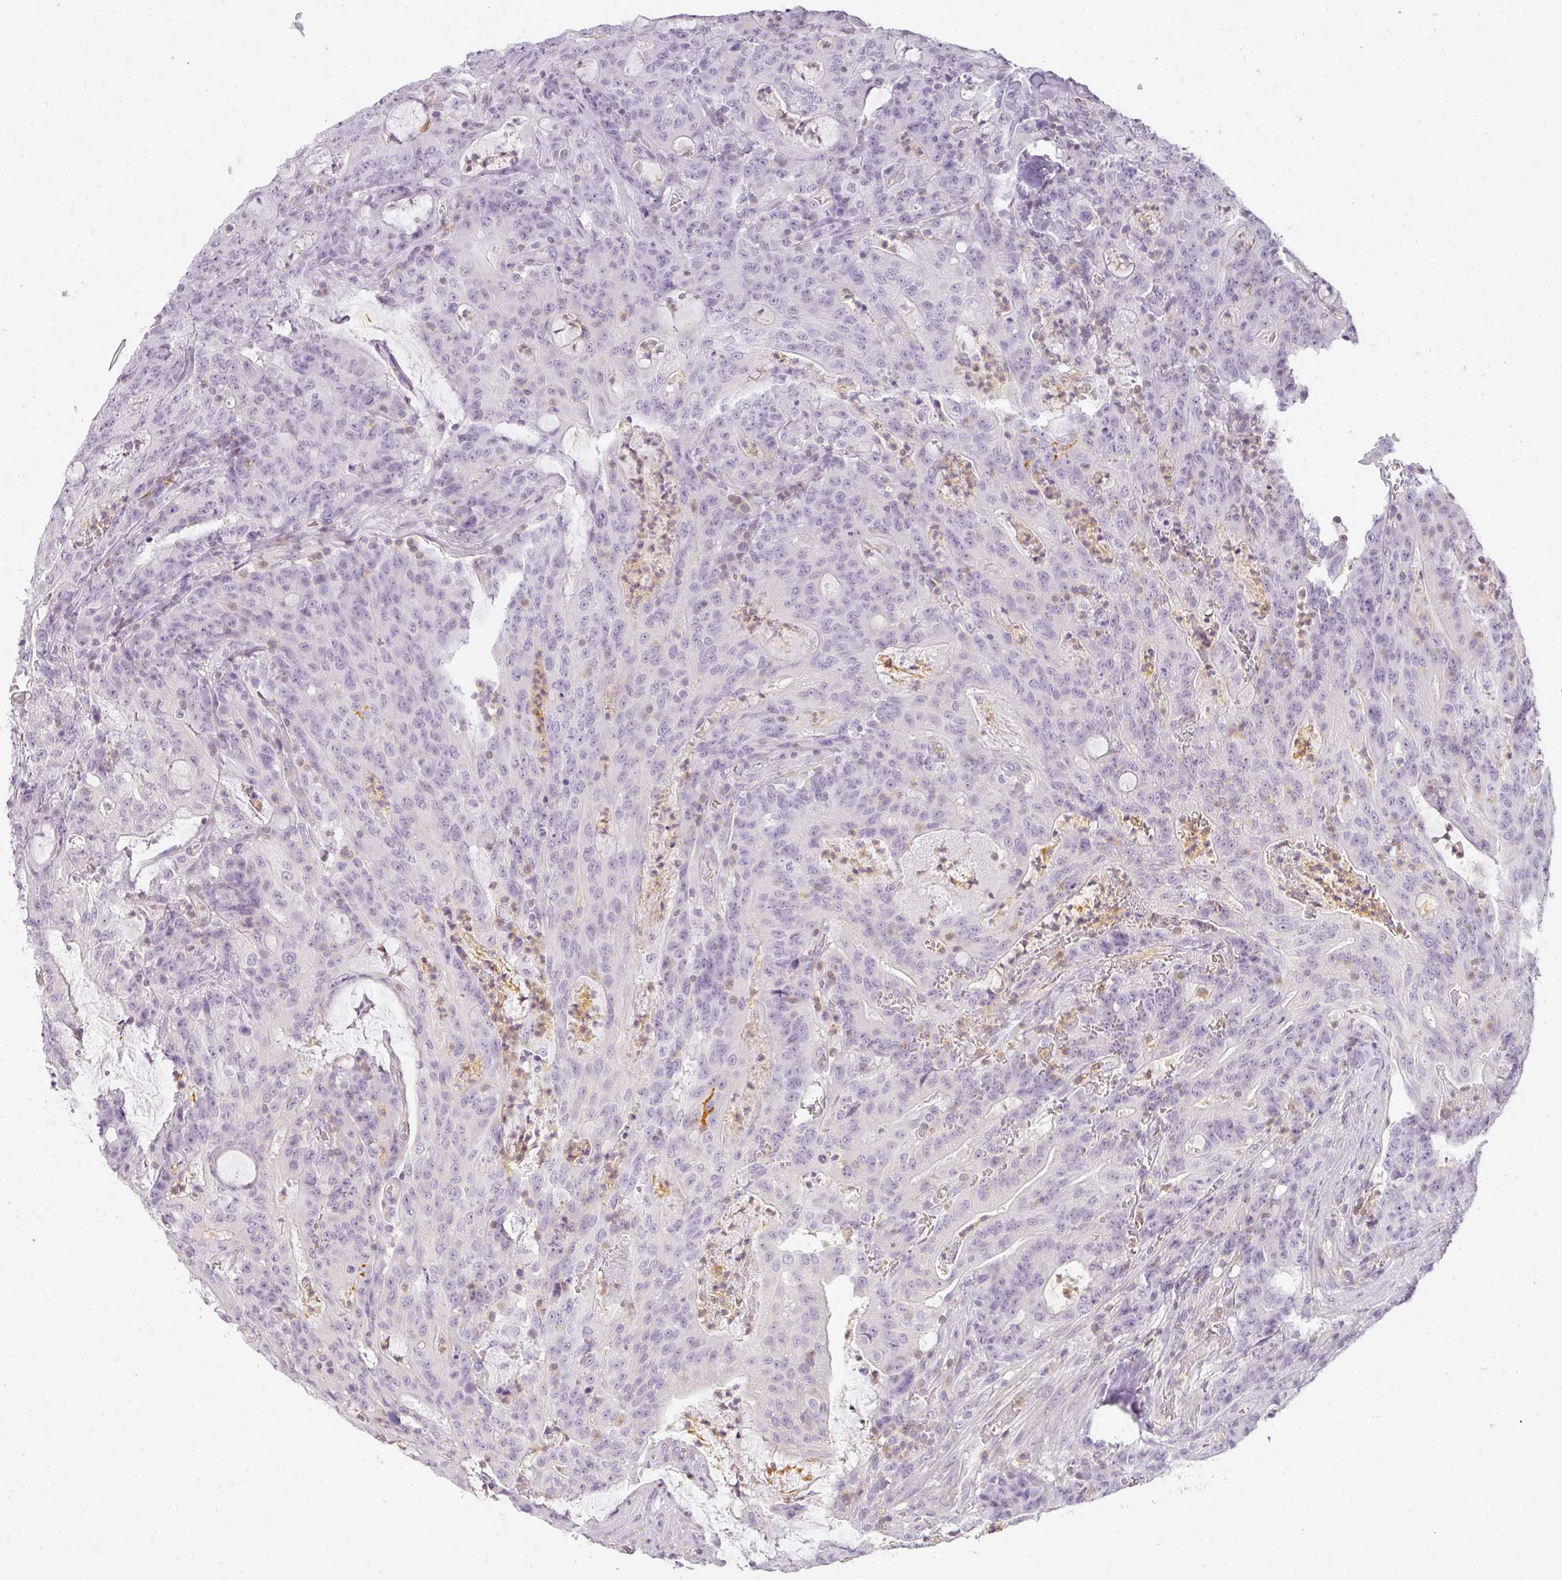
{"staining": {"intensity": "negative", "quantity": "none", "location": "none"}, "tissue": "colorectal cancer", "cell_type": "Tumor cells", "image_type": "cancer", "snomed": [{"axis": "morphology", "description": "Adenocarcinoma, NOS"}, {"axis": "topography", "description": "Colon"}], "caption": "Immunohistochemistry (IHC) photomicrograph of neoplastic tissue: human colorectal adenocarcinoma stained with DAB (3,3'-diaminobenzidine) exhibits no significant protein staining in tumor cells. Brightfield microscopy of IHC stained with DAB (3,3'-diaminobenzidine) (brown) and hematoxylin (blue), captured at high magnification.", "gene": "TMEM42", "patient": {"sex": "male", "age": 83}}